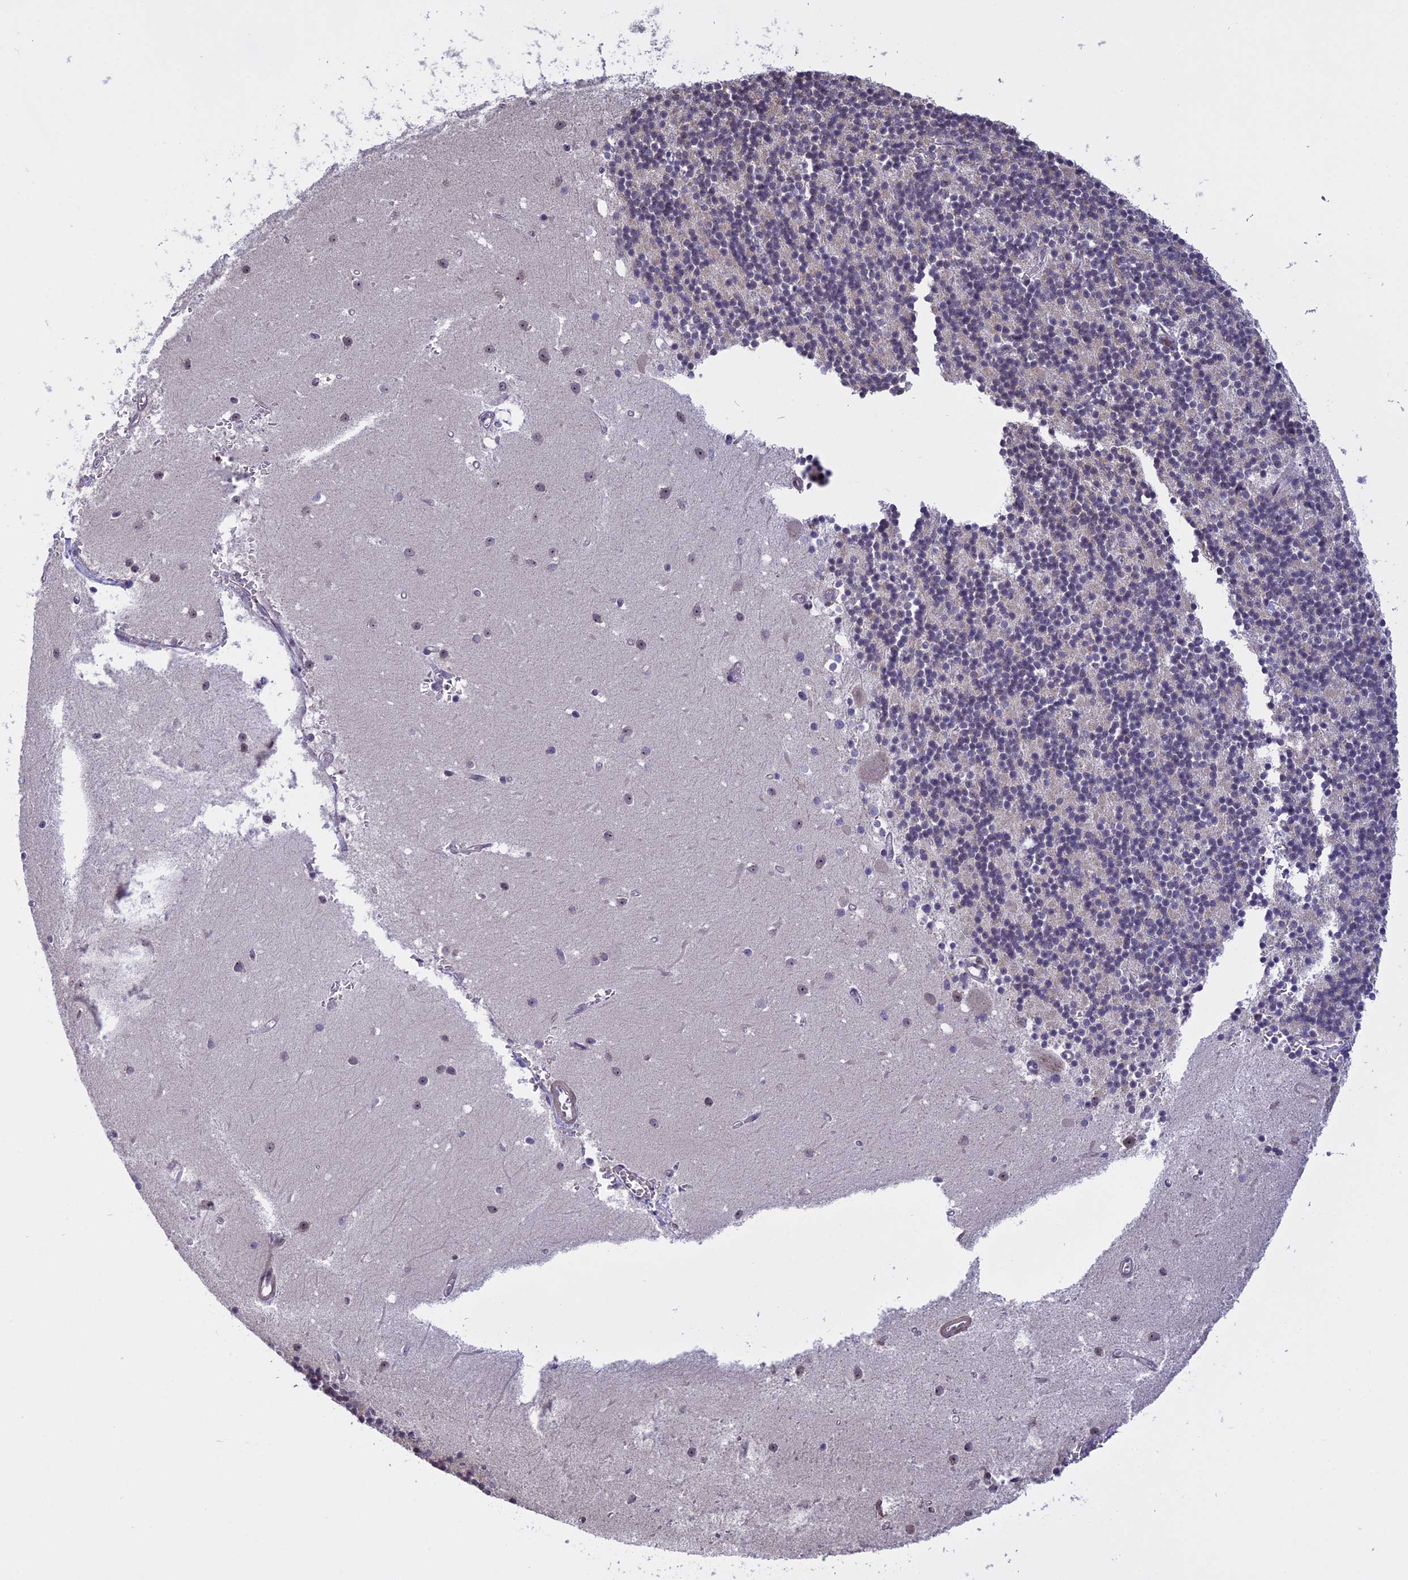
{"staining": {"intensity": "negative", "quantity": "none", "location": "none"}, "tissue": "cerebellum", "cell_type": "Cells in granular layer", "image_type": "normal", "snomed": [{"axis": "morphology", "description": "Normal tissue, NOS"}, {"axis": "topography", "description": "Cerebellum"}], "caption": "This photomicrograph is of unremarkable cerebellum stained with immunohistochemistry to label a protein in brown with the nuclei are counter-stained blue. There is no staining in cells in granular layer. (Stains: DAB (3,3'-diaminobenzidine) IHC with hematoxylin counter stain, Microscopy: brightfield microscopy at high magnification).", "gene": "MGA", "patient": {"sex": "male", "age": 54}}